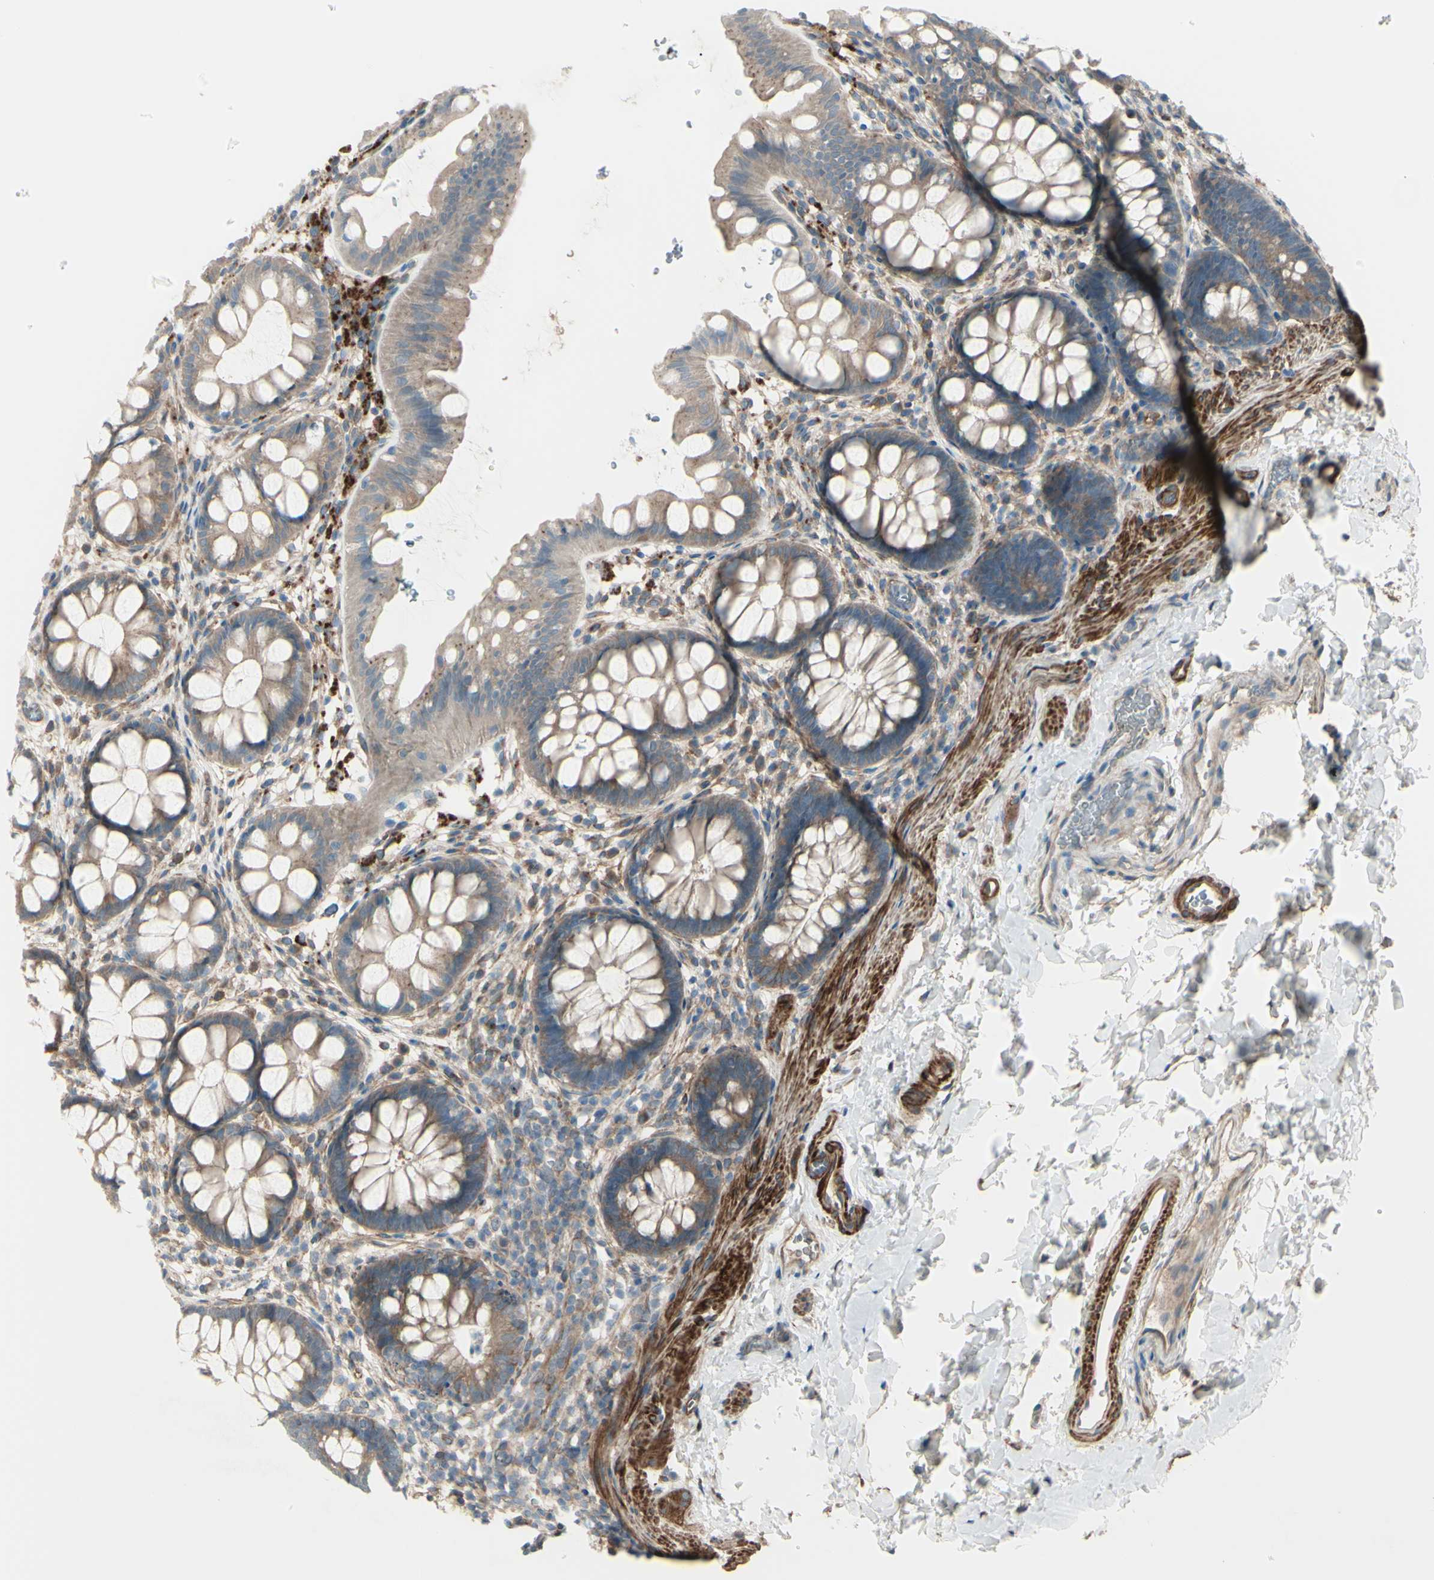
{"staining": {"intensity": "weak", "quantity": ">75%", "location": "cytoplasmic/membranous"}, "tissue": "rectum", "cell_type": "Glandular cells", "image_type": "normal", "snomed": [{"axis": "morphology", "description": "Normal tissue, NOS"}, {"axis": "topography", "description": "Rectum"}], "caption": "Protein staining of normal rectum reveals weak cytoplasmic/membranous expression in about >75% of glandular cells.", "gene": "PCDHGA10", "patient": {"sex": "female", "age": 24}}